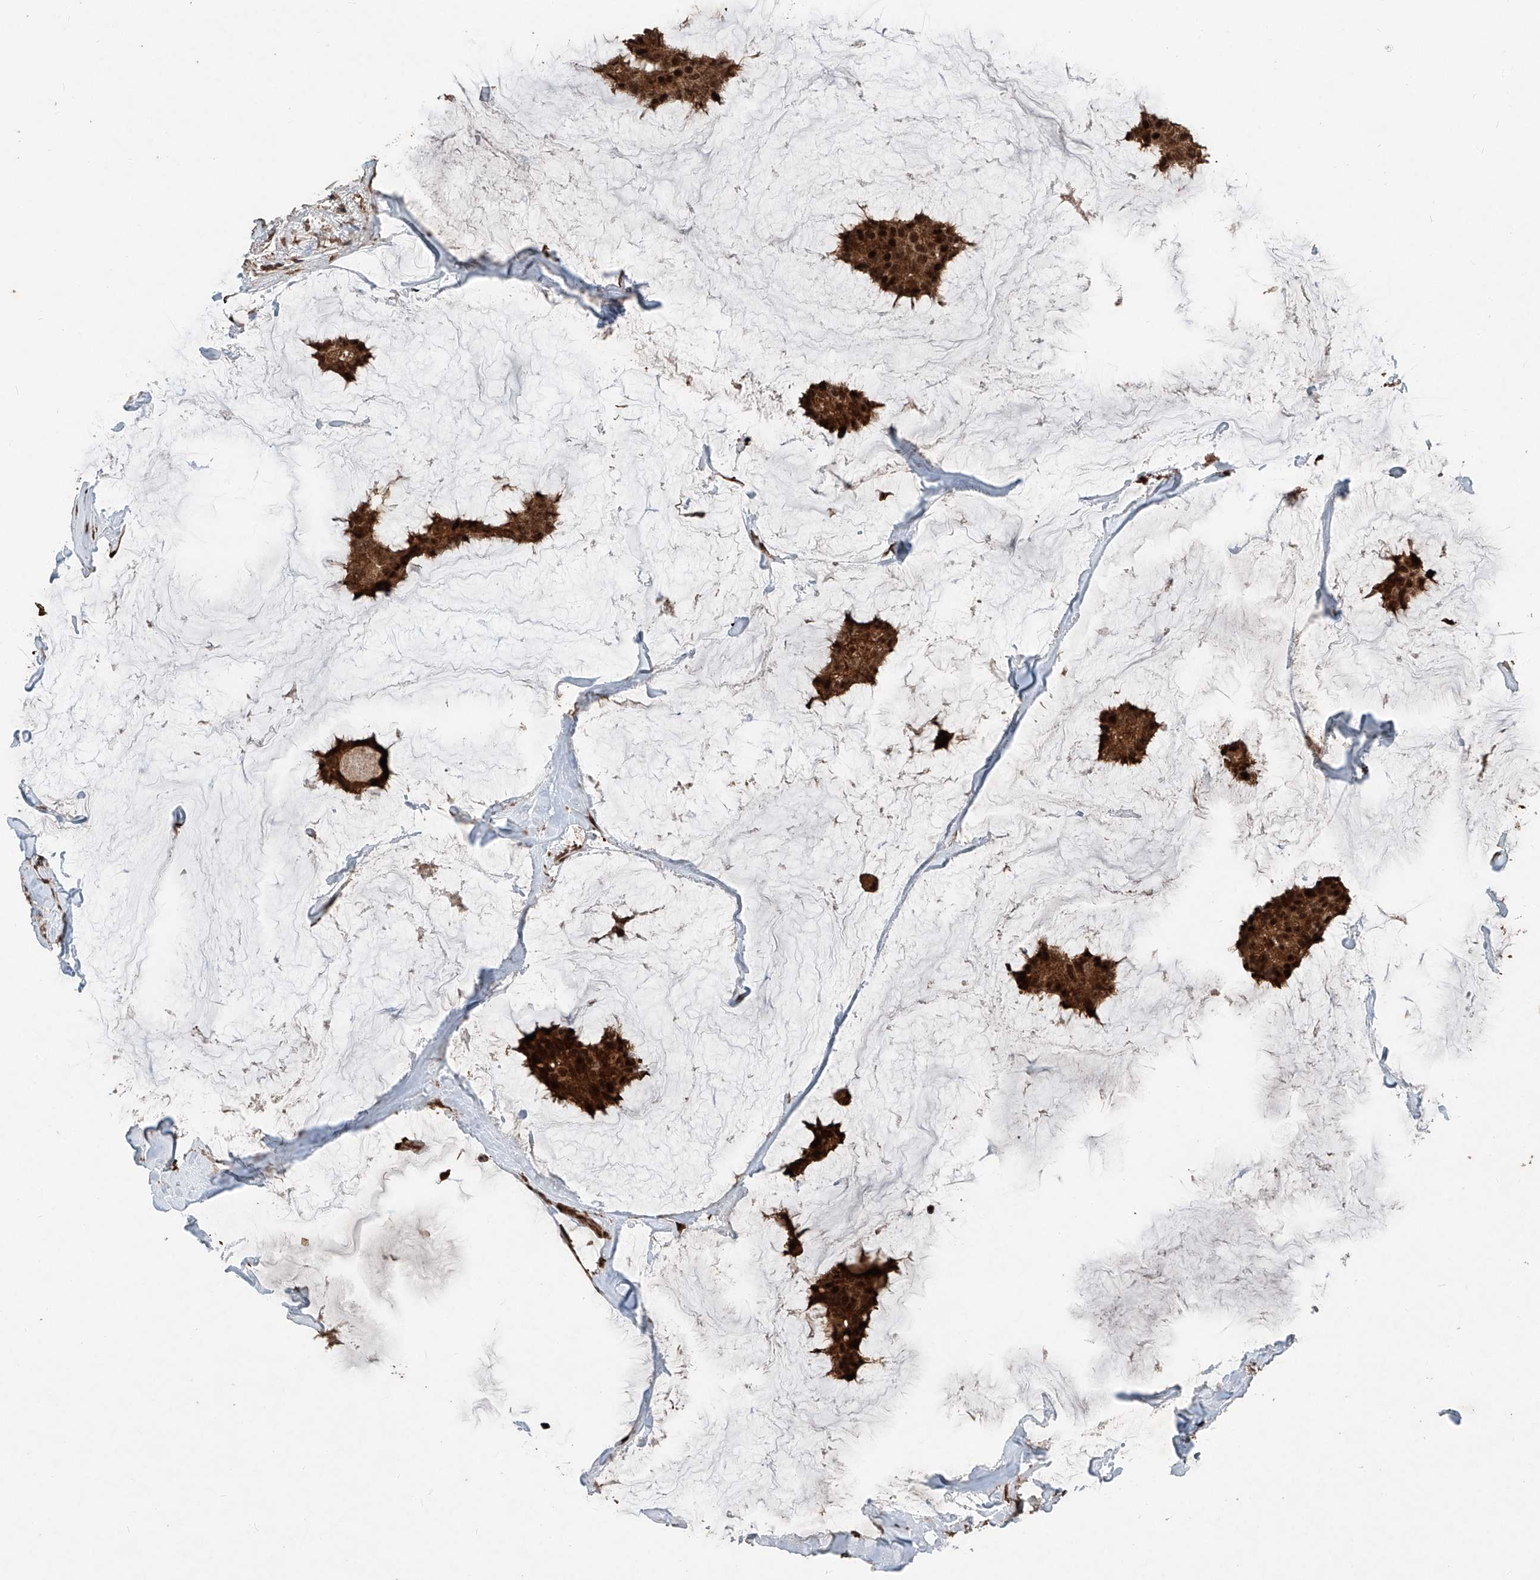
{"staining": {"intensity": "strong", "quantity": ">75%", "location": "cytoplasmic/membranous,nuclear"}, "tissue": "breast cancer", "cell_type": "Tumor cells", "image_type": "cancer", "snomed": [{"axis": "morphology", "description": "Duct carcinoma"}, {"axis": "topography", "description": "Breast"}], "caption": "Invasive ductal carcinoma (breast) stained for a protein (brown) displays strong cytoplasmic/membranous and nuclear positive positivity in approximately >75% of tumor cells.", "gene": "RMND1", "patient": {"sex": "female", "age": 93}}